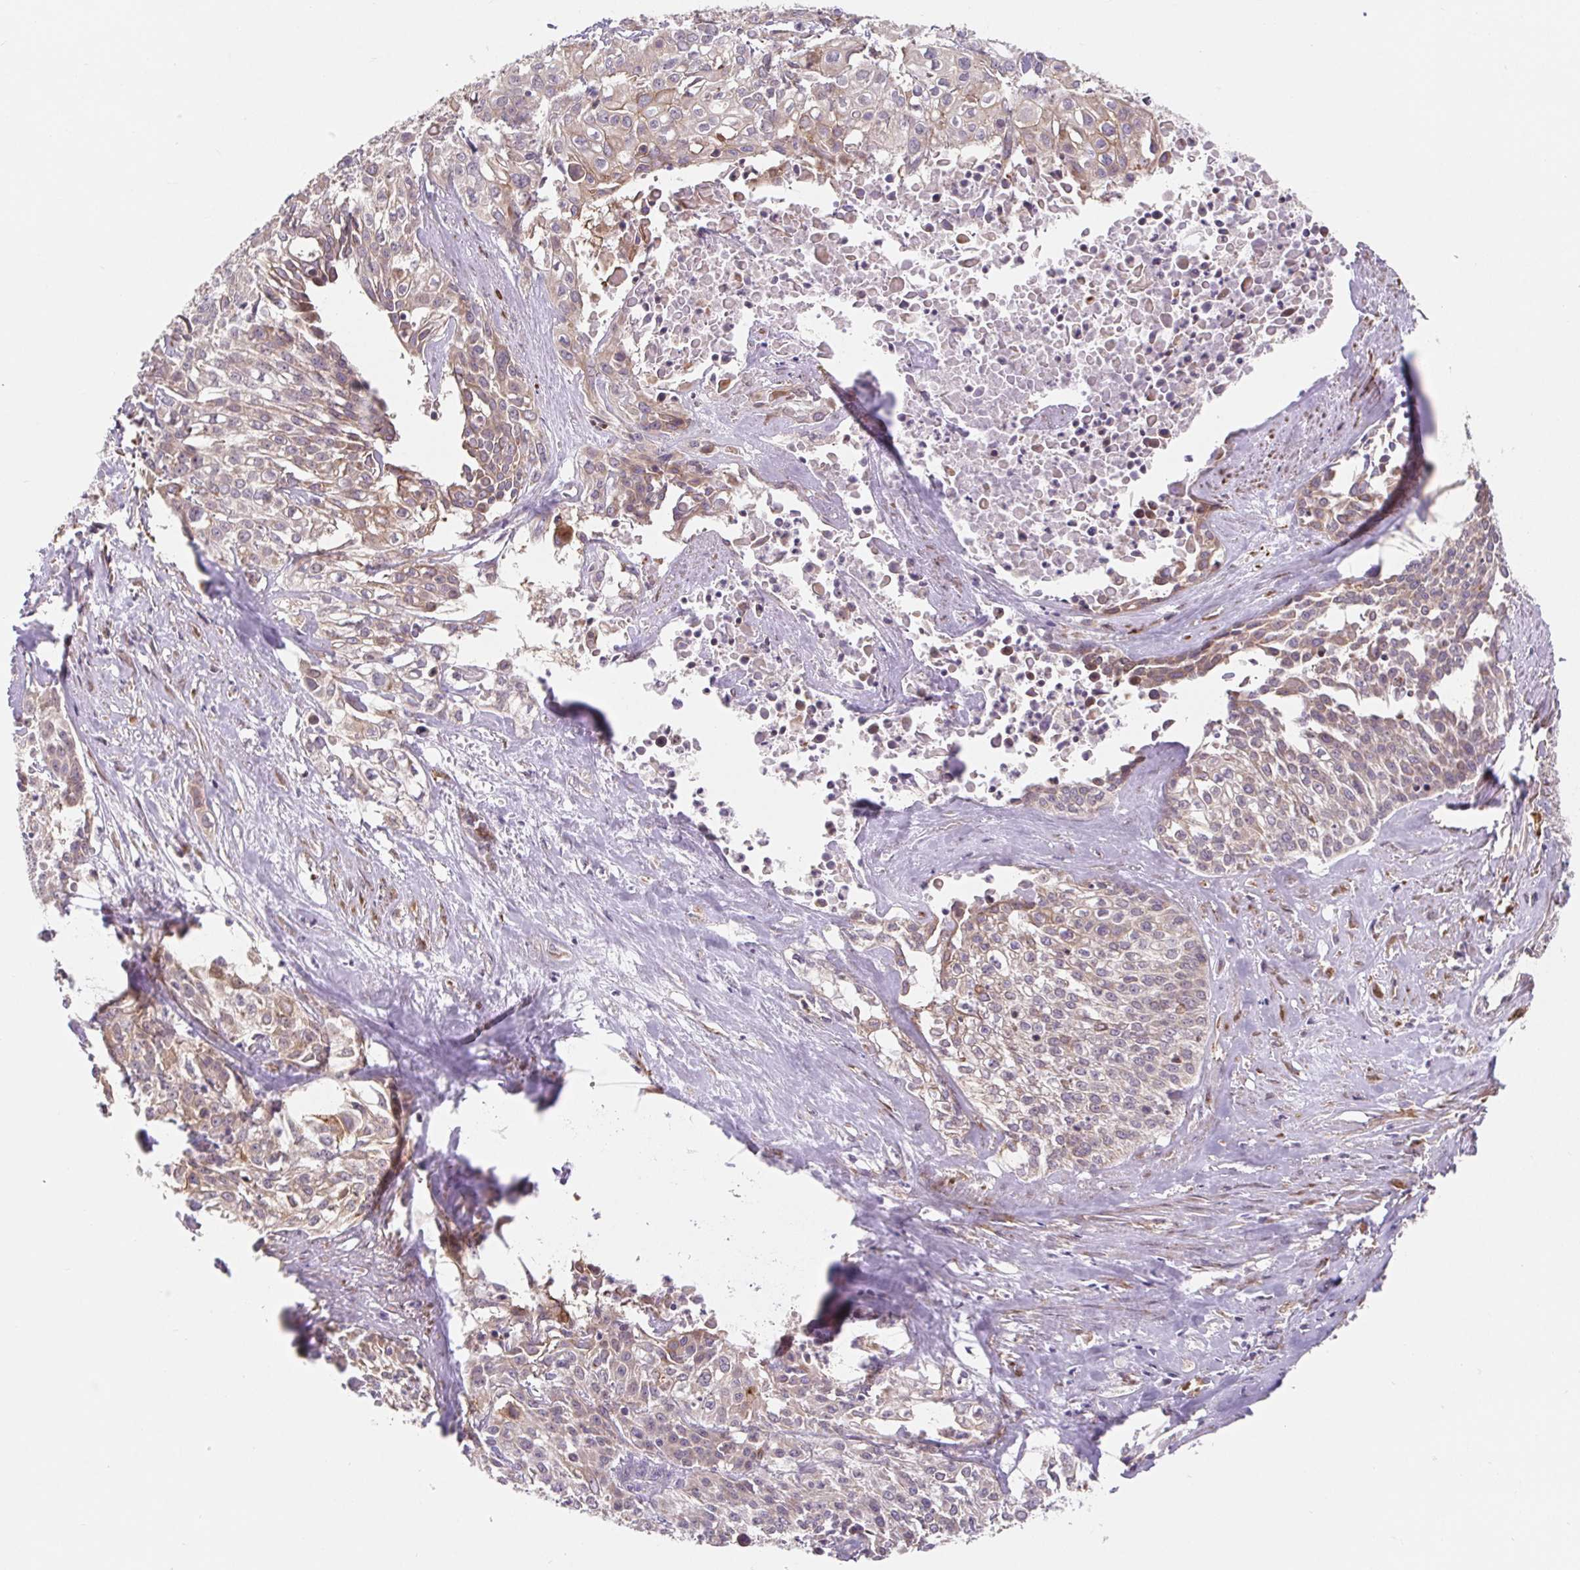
{"staining": {"intensity": "weak", "quantity": "25%-75%", "location": "cytoplasmic/membranous"}, "tissue": "cervical cancer", "cell_type": "Tumor cells", "image_type": "cancer", "snomed": [{"axis": "morphology", "description": "Squamous cell carcinoma, NOS"}, {"axis": "topography", "description": "Cervix"}], "caption": "Protein expression by immunohistochemistry displays weak cytoplasmic/membranous staining in approximately 25%-75% of tumor cells in squamous cell carcinoma (cervical). The staining was performed using DAB (3,3'-diaminobenzidine) to visualize the protein expression in brown, while the nuclei were stained in blue with hematoxylin (Magnification: 20x).", "gene": "LYPD5", "patient": {"sex": "female", "age": 39}}